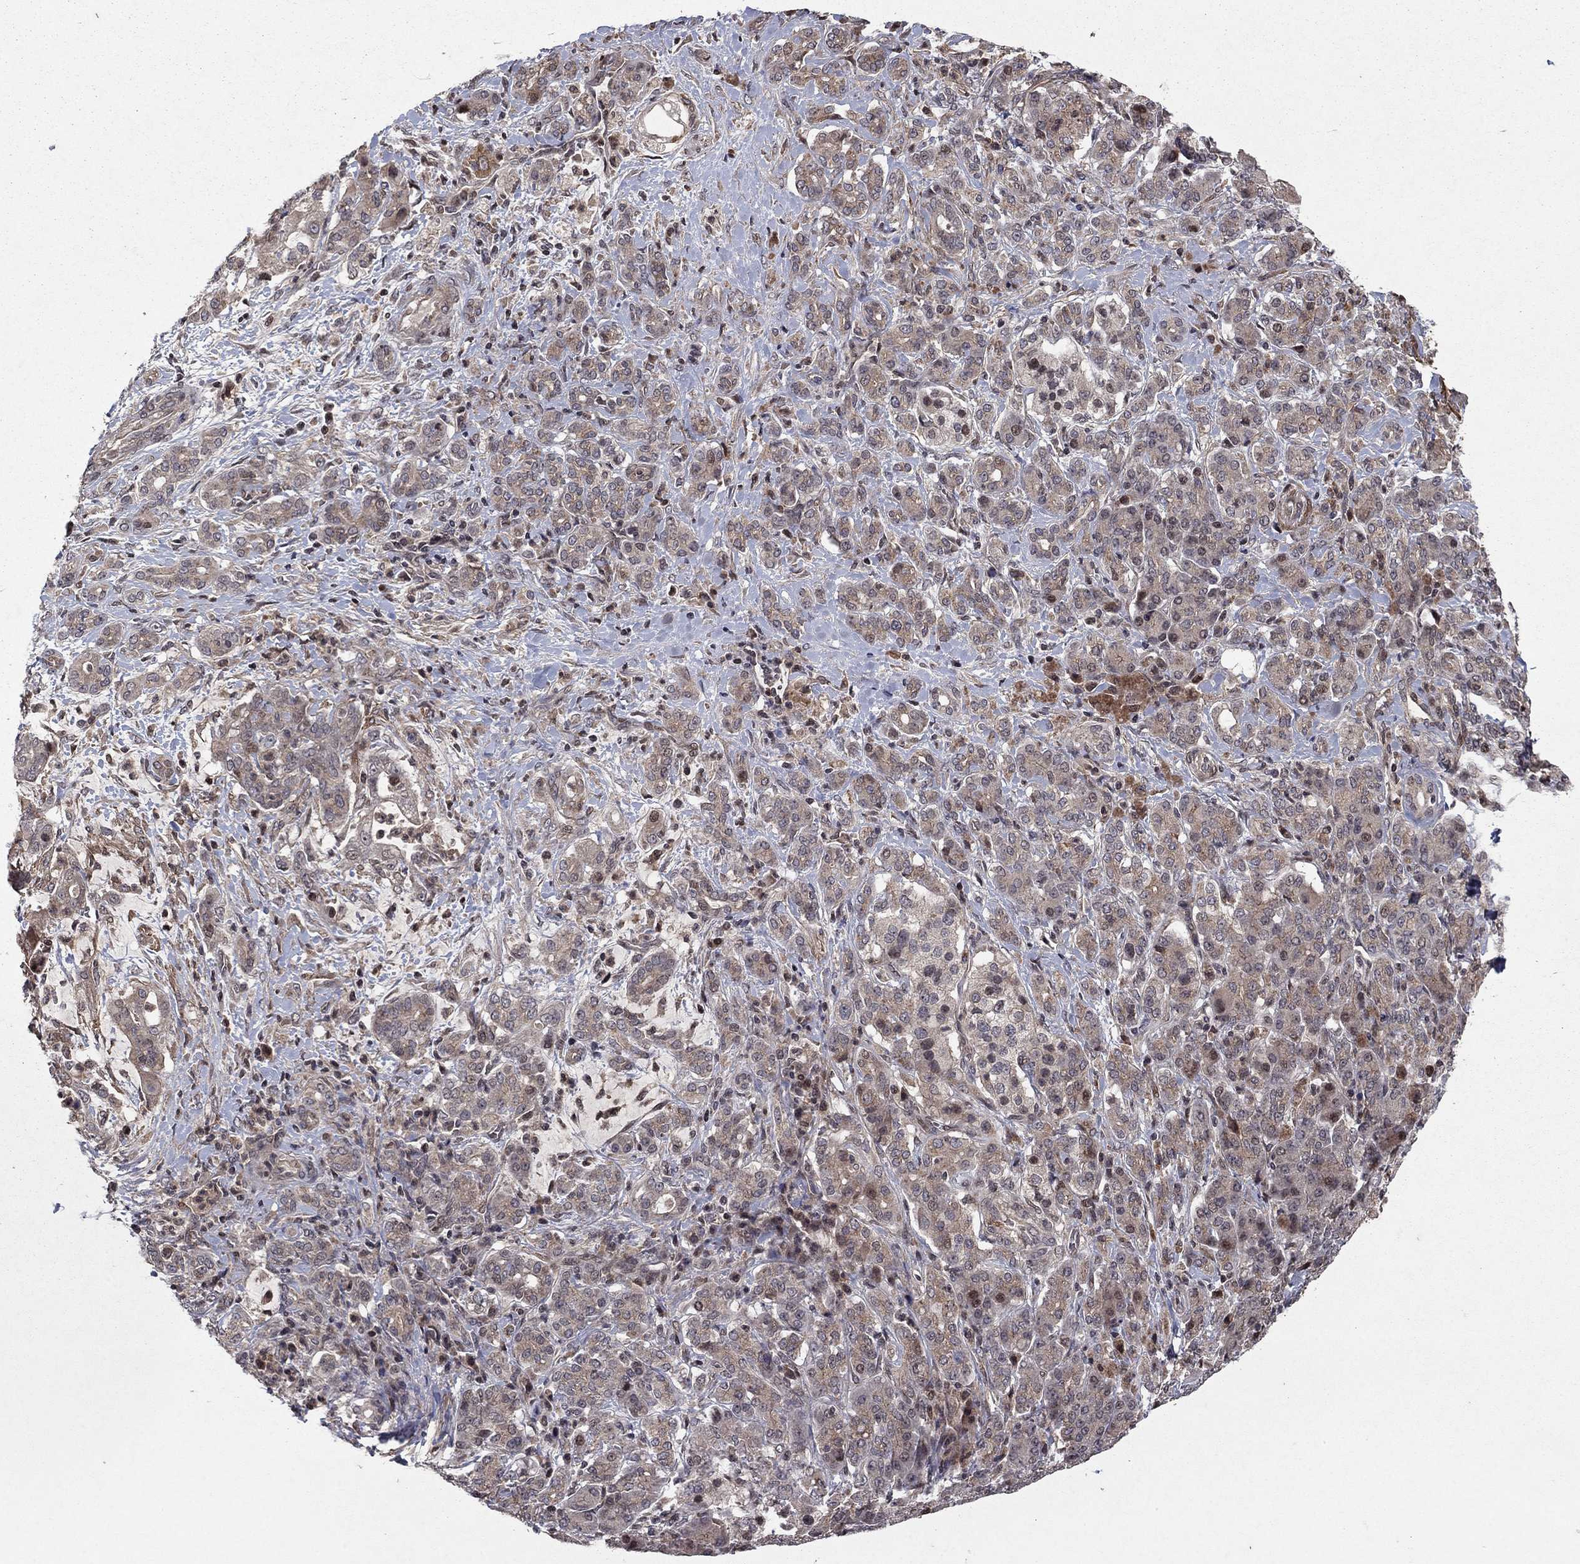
{"staining": {"intensity": "weak", "quantity": "25%-75%", "location": "cytoplasmic/membranous"}, "tissue": "pancreatic cancer", "cell_type": "Tumor cells", "image_type": "cancer", "snomed": [{"axis": "morphology", "description": "Normal tissue, NOS"}, {"axis": "morphology", "description": "Inflammation, NOS"}, {"axis": "morphology", "description": "Adenocarcinoma, NOS"}, {"axis": "topography", "description": "Pancreas"}], "caption": "Pancreatic cancer stained with DAB immunohistochemistry (IHC) reveals low levels of weak cytoplasmic/membranous expression in about 25%-75% of tumor cells. The staining was performed using DAB (3,3'-diaminobenzidine) to visualize the protein expression in brown, while the nuclei were stained in blue with hematoxylin (Magnification: 20x).", "gene": "SORBS1", "patient": {"sex": "male", "age": 57}}